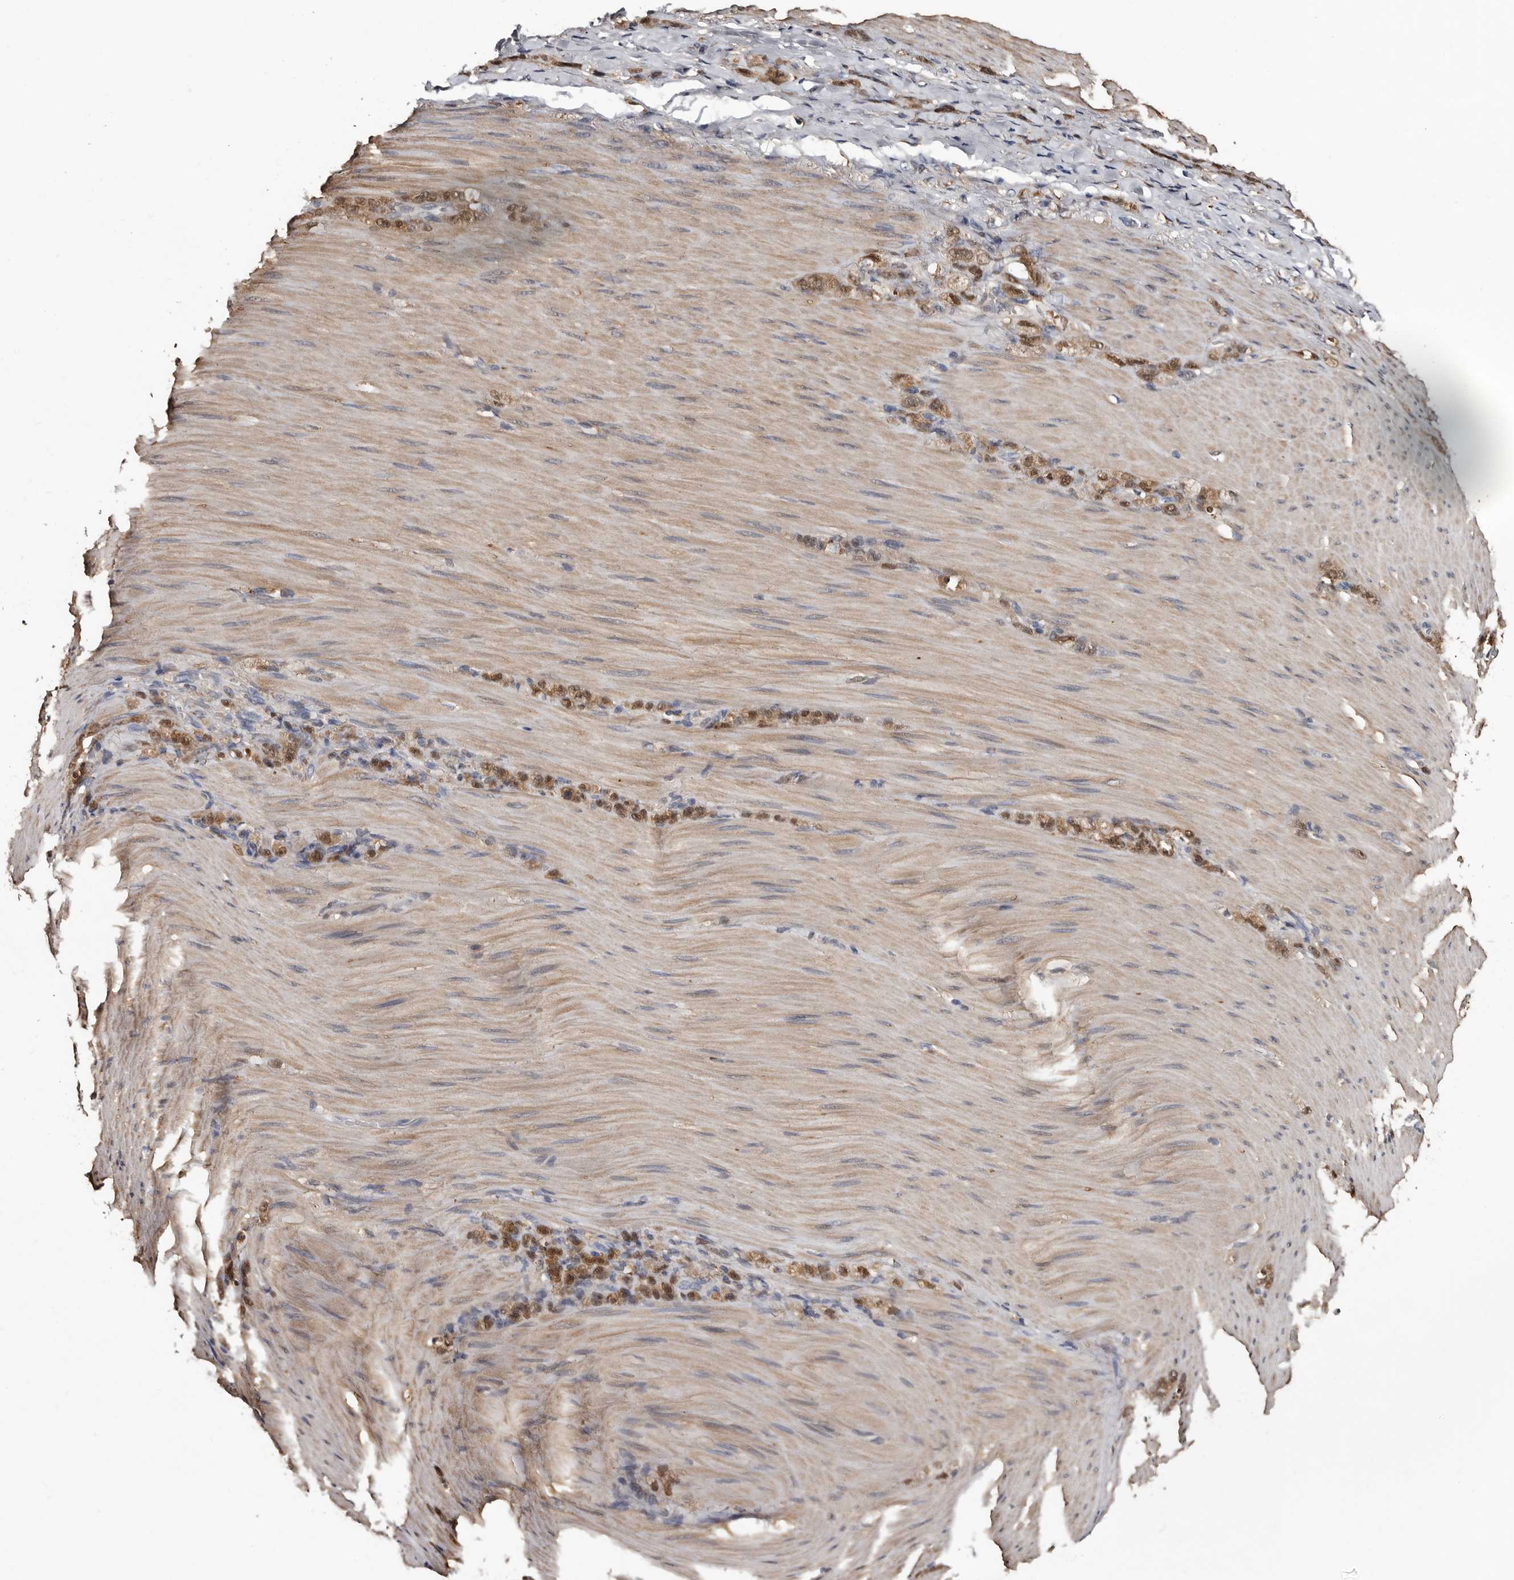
{"staining": {"intensity": "moderate", "quantity": "25%-75%", "location": "cytoplasmic/membranous,nuclear"}, "tissue": "stomach cancer", "cell_type": "Tumor cells", "image_type": "cancer", "snomed": [{"axis": "morphology", "description": "Normal tissue, NOS"}, {"axis": "morphology", "description": "Adenocarcinoma, NOS"}, {"axis": "topography", "description": "Stomach"}], "caption": "Stomach cancer (adenocarcinoma) stained for a protein (brown) shows moderate cytoplasmic/membranous and nuclear positive positivity in about 25%-75% of tumor cells.", "gene": "DNPH1", "patient": {"sex": "male", "age": 82}}